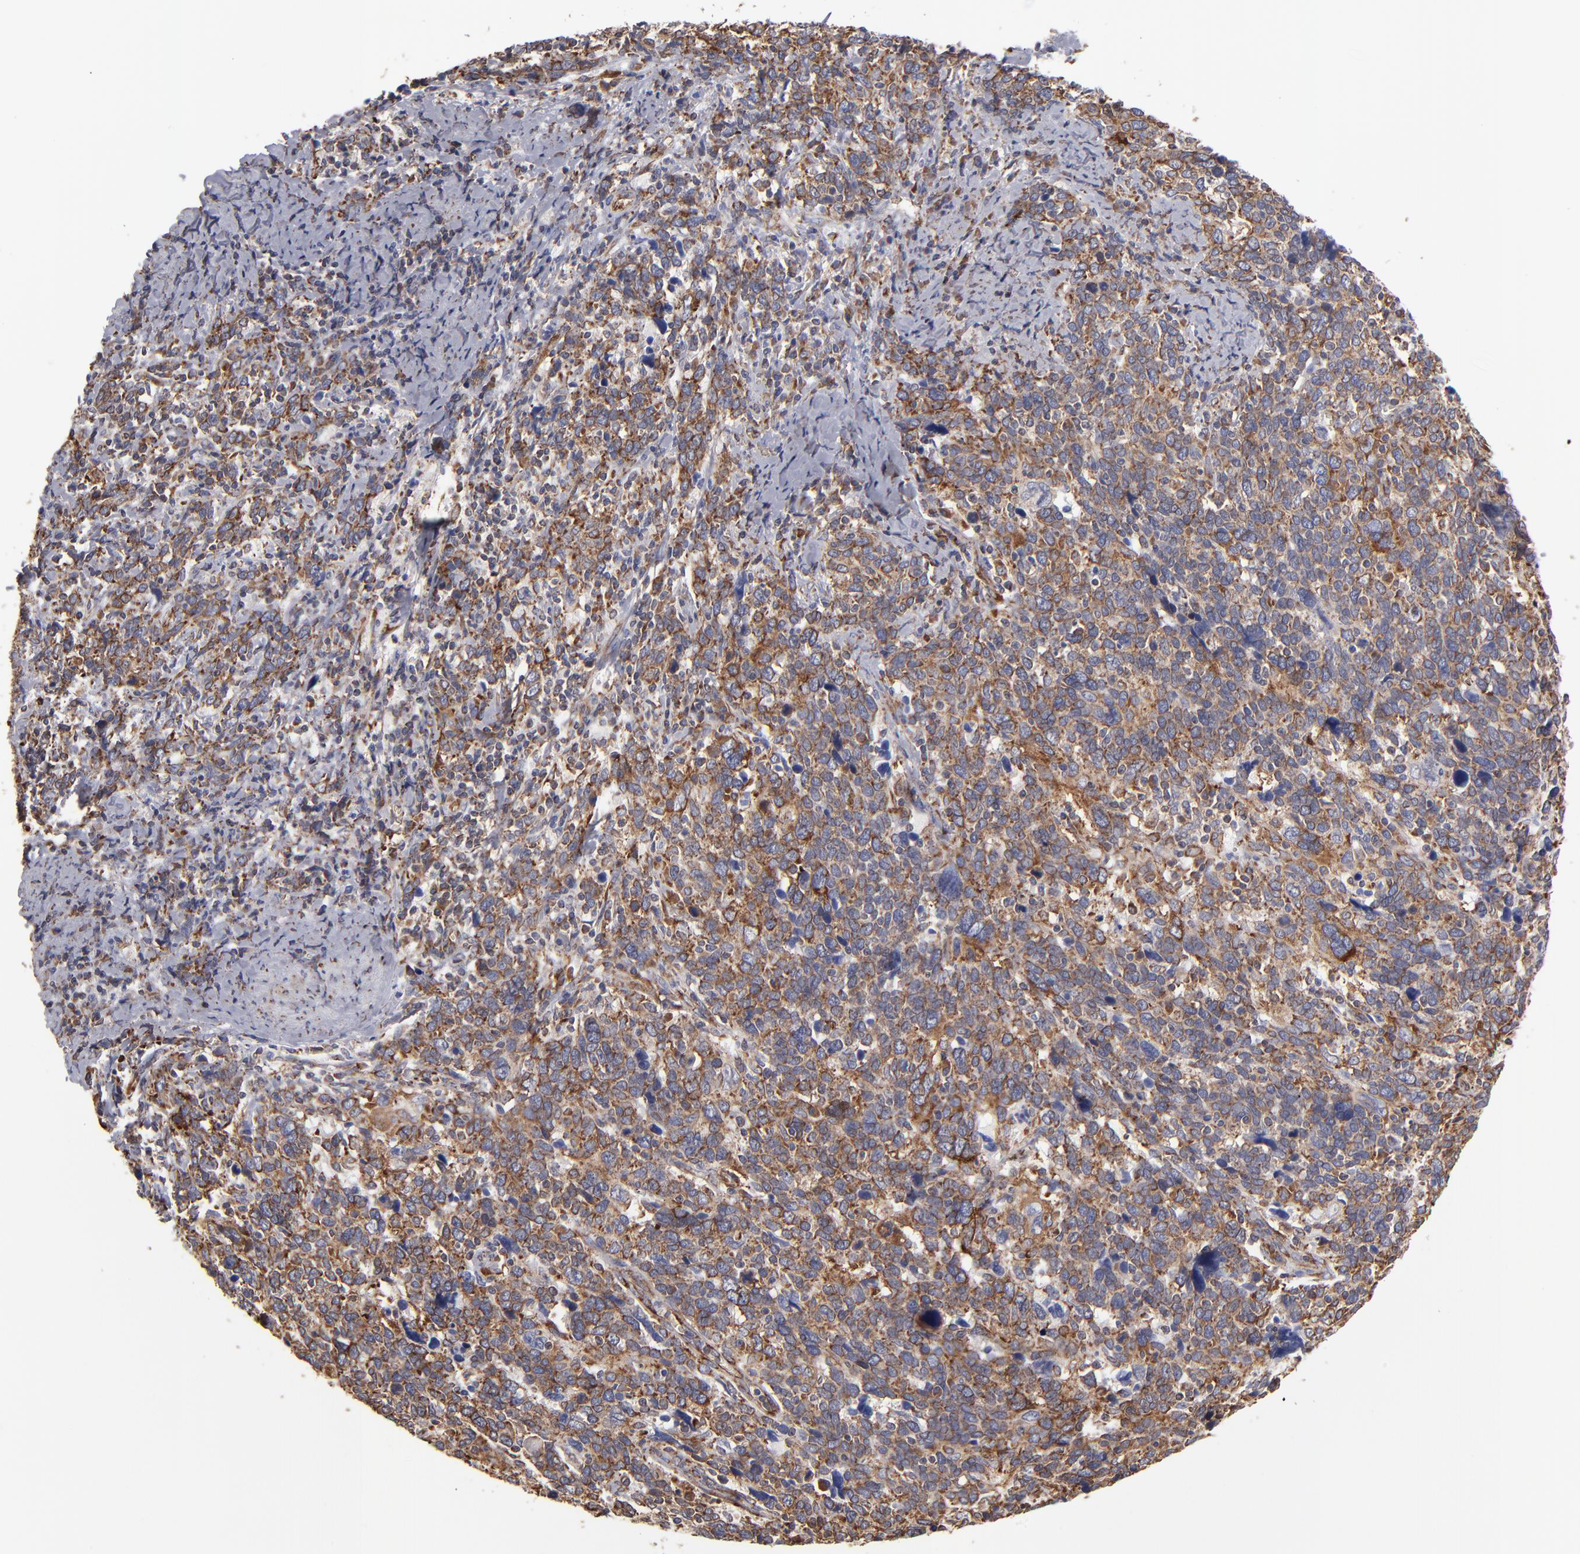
{"staining": {"intensity": "moderate", "quantity": ">75%", "location": "cytoplasmic/membranous"}, "tissue": "cervical cancer", "cell_type": "Tumor cells", "image_type": "cancer", "snomed": [{"axis": "morphology", "description": "Squamous cell carcinoma, NOS"}, {"axis": "topography", "description": "Cervix"}], "caption": "This histopathology image demonstrates cervical cancer stained with immunohistochemistry (IHC) to label a protein in brown. The cytoplasmic/membranous of tumor cells show moderate positivity for the protein. Nuclei are counter-stained blue.", "gene": "KTN1", "patient": {"sex": "female", "age": 41}}